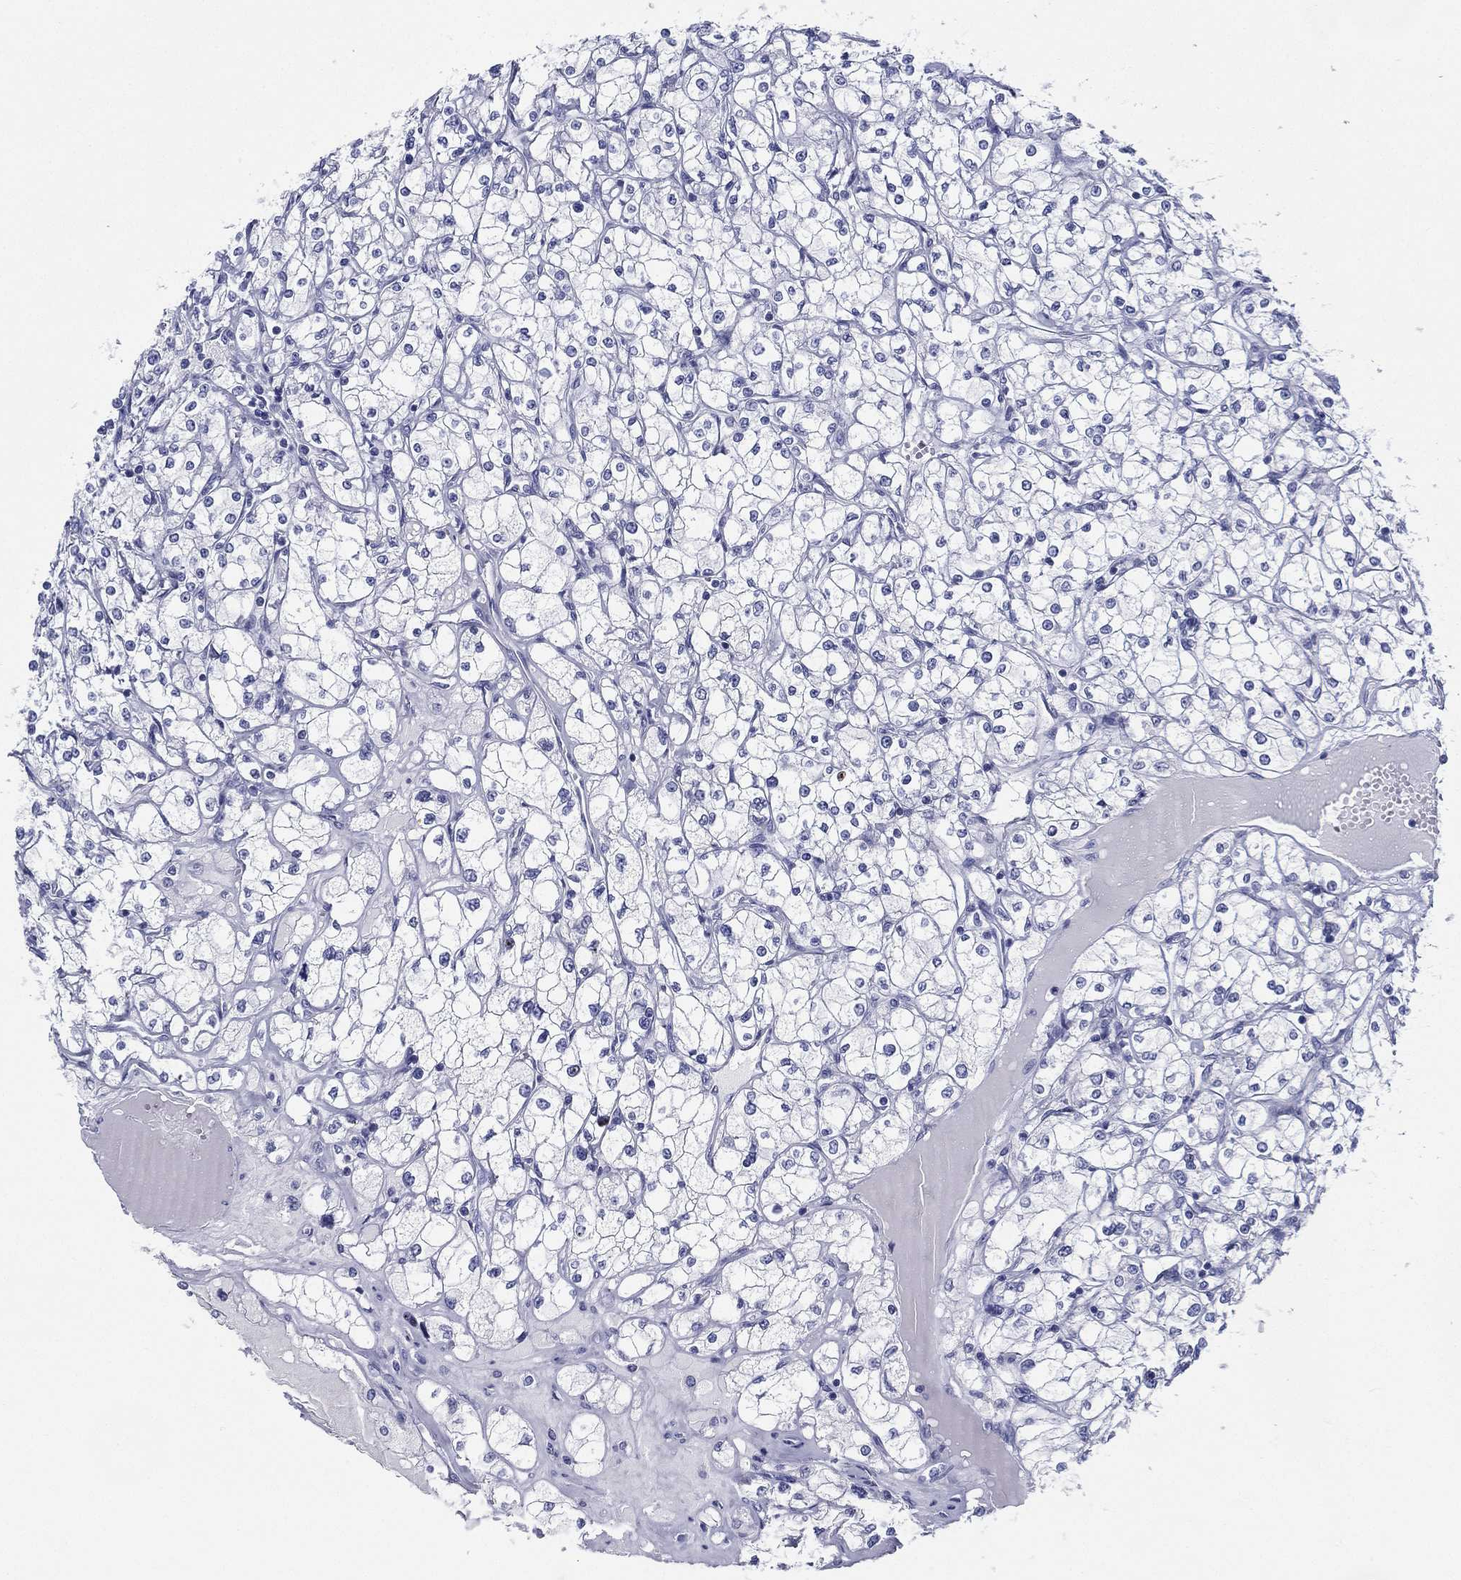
{"staining": {"intensity": "negative", "quantity": "none", "location": "none"}, "tissue": "renal cancer", "cell_type": "Tumor cells", "image_type": "cancer", "snomed": [{"axis": "morphology", "description": "Adenocarcinoma, NOS"}, {"axis": "topography", "description": "Kidney"}], "caption": "DAB immunohistochemical staining of human renal cancer (adenocarcinoma) exhibits no significant expression in tumor cells.", "gene": "RSPH4A", "patient": {"sex": "male", "age": 67}}